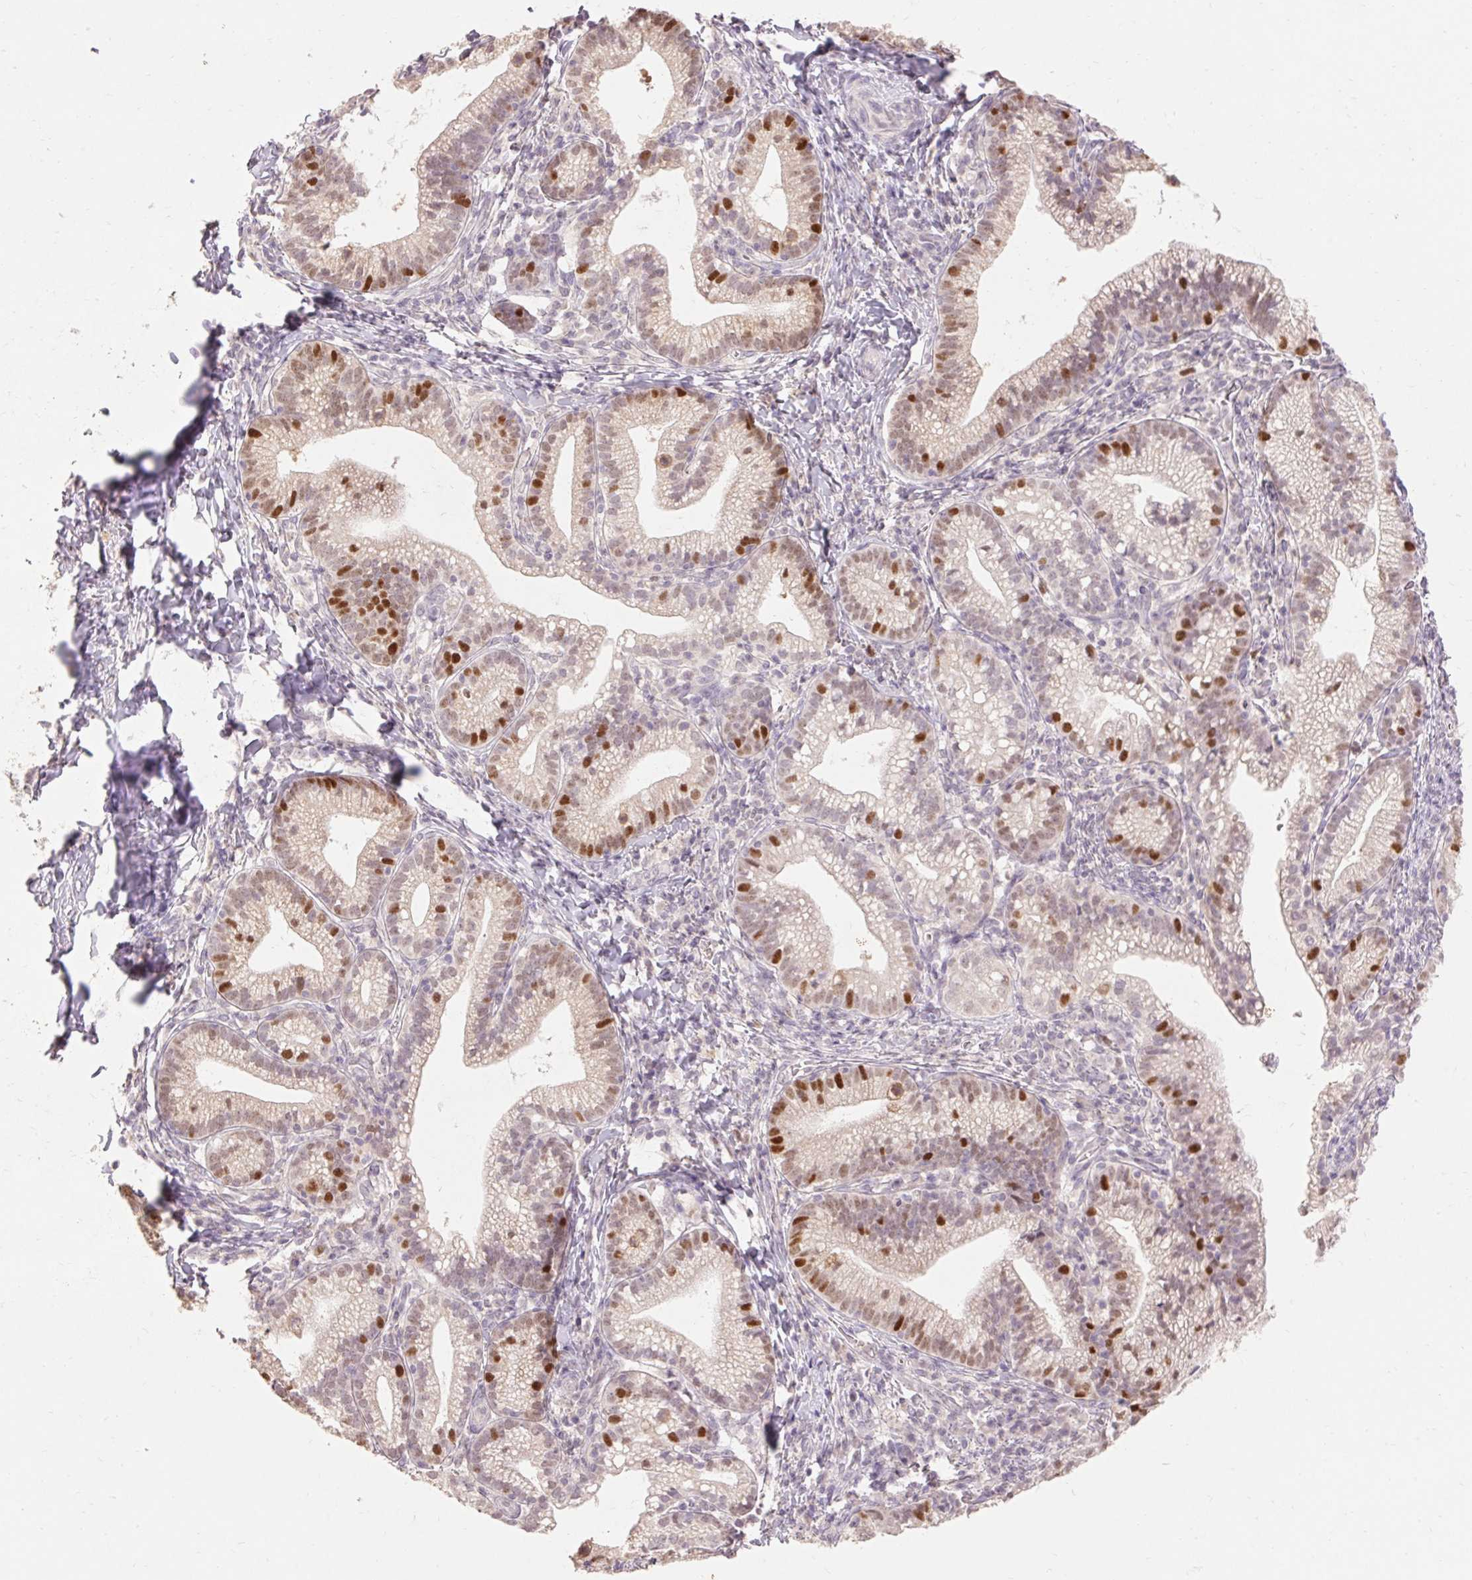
{"staining": {"intensity": "strong", "quantity": "<25%", "location": "nuclear"}, "tissue": "cervical cancer", "cell_type": "Tumor cells", "image_type": "cancer", "snomed": [{"axis": "morphology", "description": "Normal tissue, NOS"}, {"axis": "morphology", "description": "Adenocarcinoma, NOS"}, {"axis": "topography", "description": "Cervix"}], "caption": "A medium amount of strong nuclear expression is seen in about <25% of tumor cells in cervical cancer tissue.", "gene": "SKP2", "patient": {"sex": "female", "age": 44}}